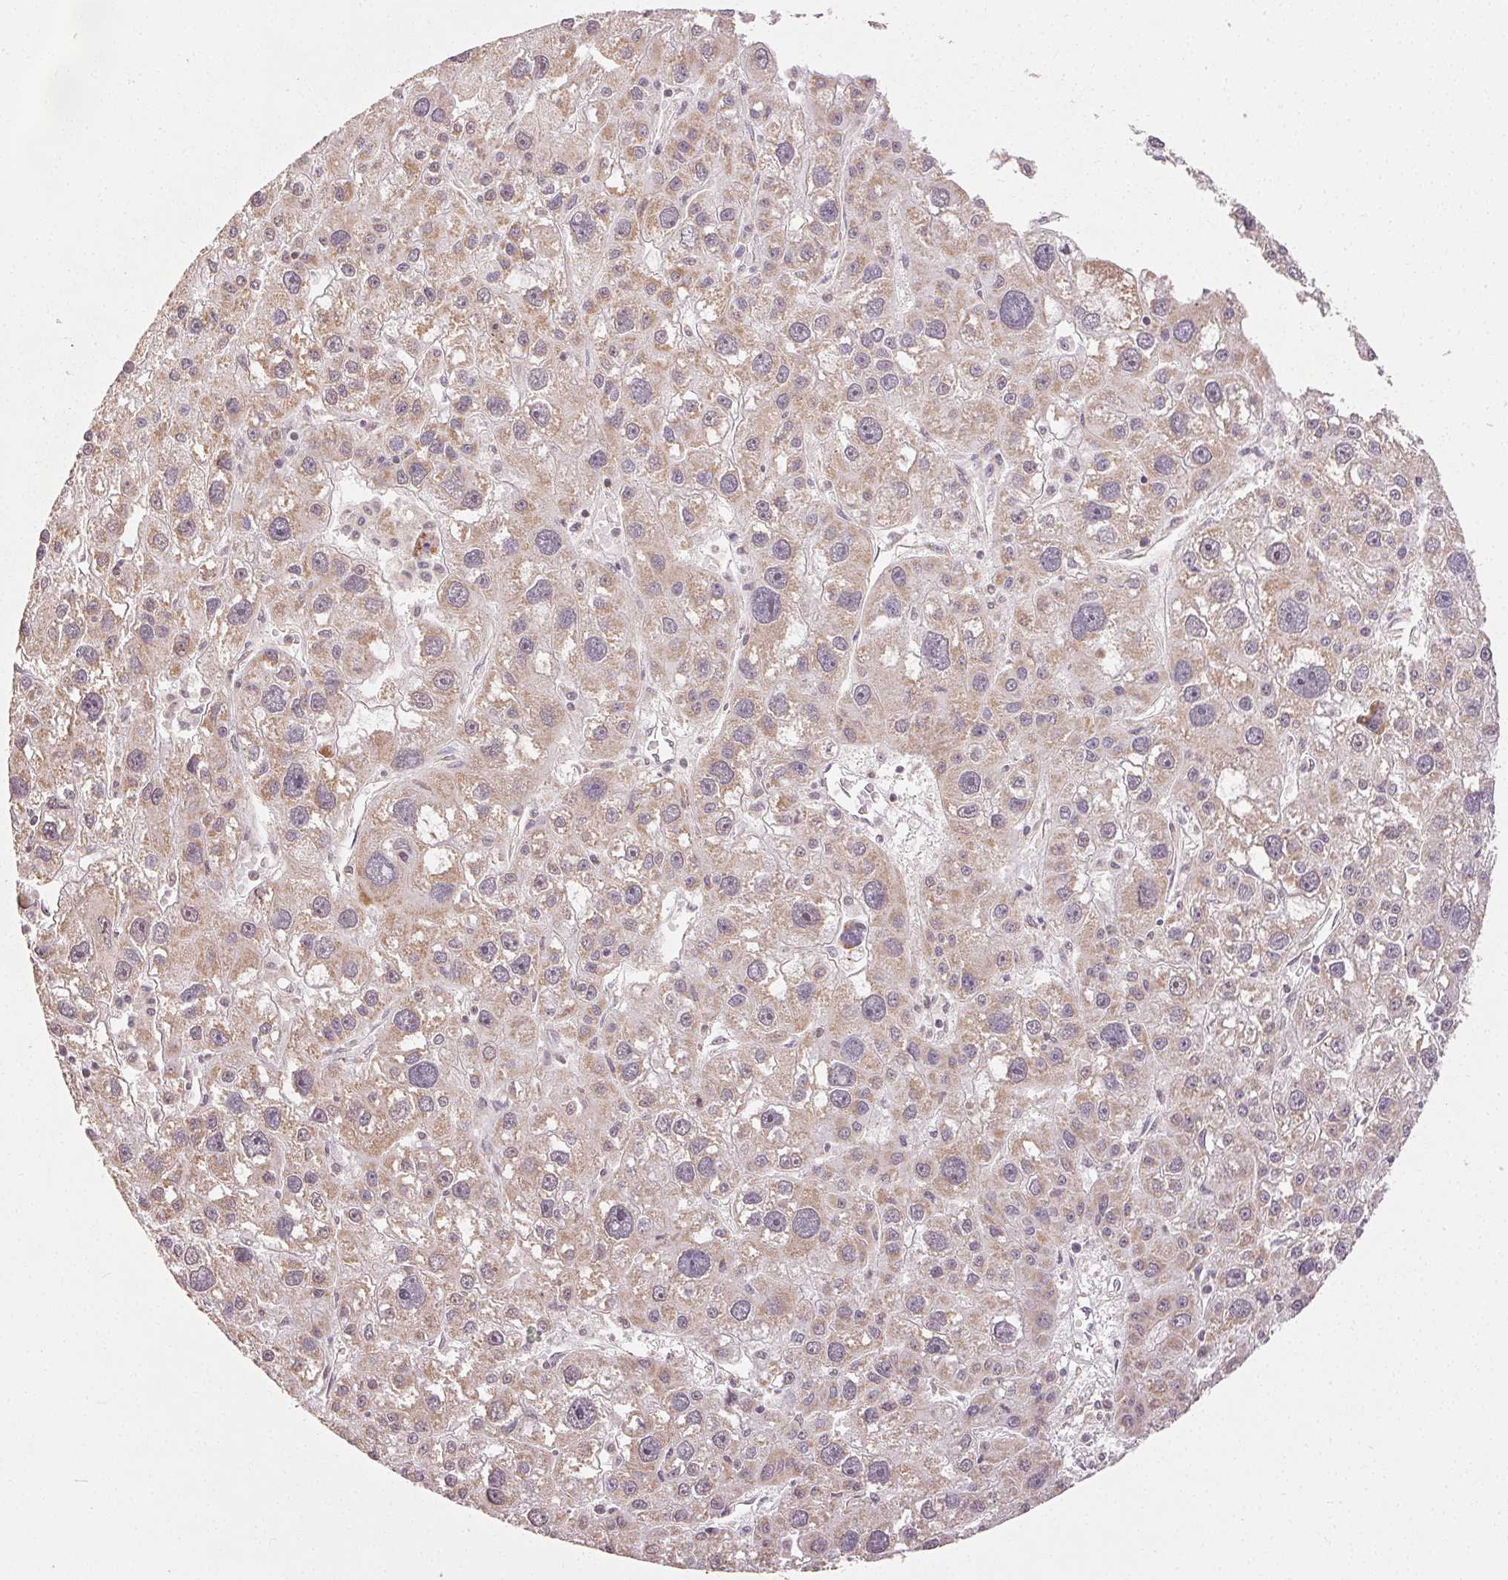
{"staining": {"intensity": "weak", "quantity": "25%-75%", "location": "cytoplasmic/membranous"}, "tissue": "liver cancer", "cell_type": "Tumor cells", "image_type": "cancer", "snomed": [{"axis": "morphology", "description": "Carcinoma, Hepatocellular, NOS"}, {"axis": "topography", "description": "Liver"}], "caption": "IHC photomicrograph of human liver cancer (hepatocellular carcinoma) stained for a protein (brown), which displays low levels of weak cytoplasmic/membranous expression in approximately 25%-75% of tumor cells.", "gene": "CLASP1", "patient": {"sex": "male", "age": 73}}